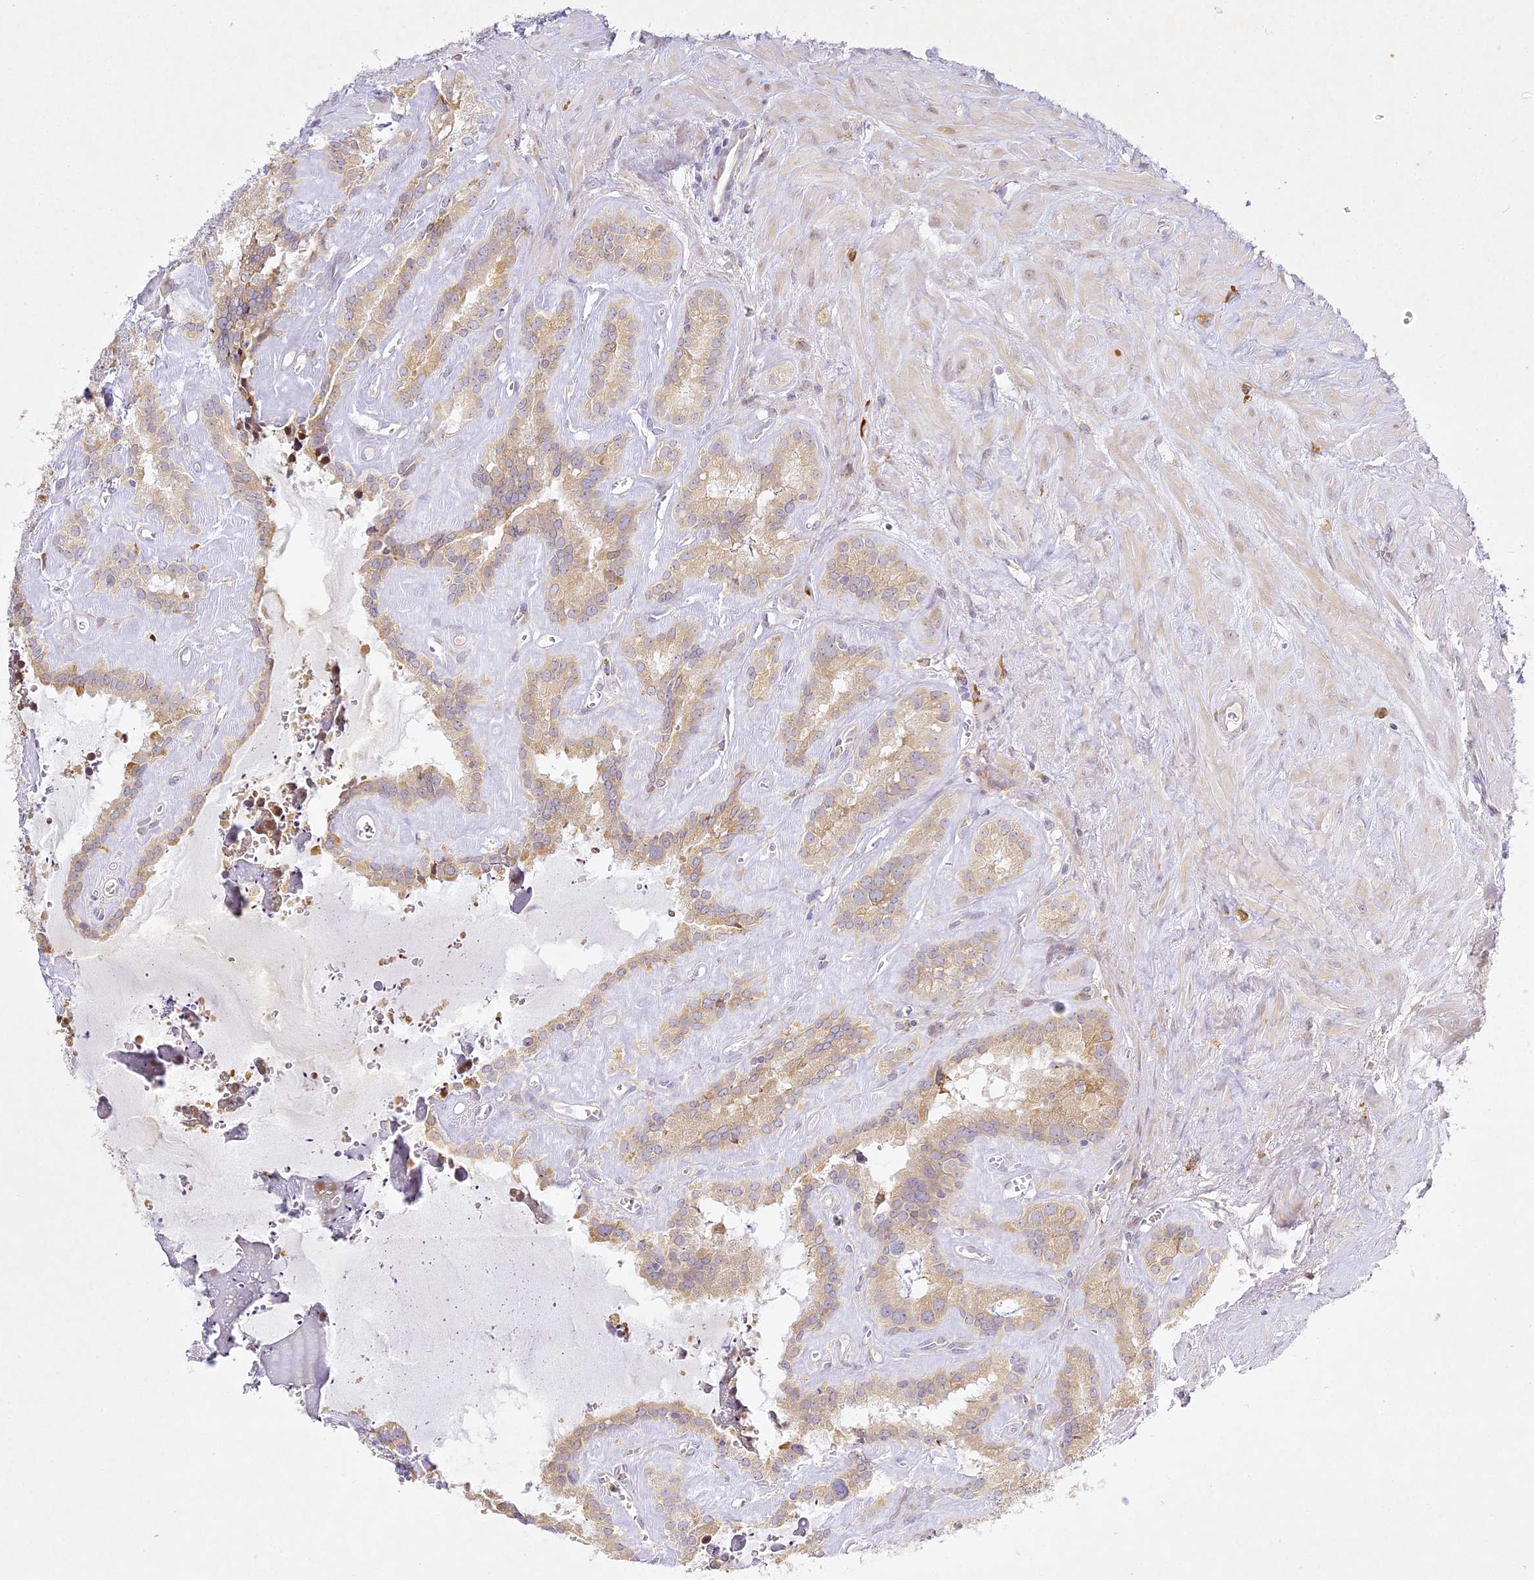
{"staining": {"intensity": "moderate", "quantity": "25%-75%", "location": "cytoplasmic/membranous"}, "tissue": "seminal vesicle", "cell_type": "Glandular cells", "image_type": "normal", "snomed": [{"axis": "morphology", "description": "Normal tissue, NOS"}, {"axis": "topography", "description": "Prostate"}, {"axis": "topography", "description": "Seminal veicle"}], "caption": "Moderate cytoplasmic/membranous protein expression is appreciated in approximately 25%-75% of glandular cells in seminal vesicle.", "gene": "SLC30A5", "patient": {"sex": "male", "age": 59}}